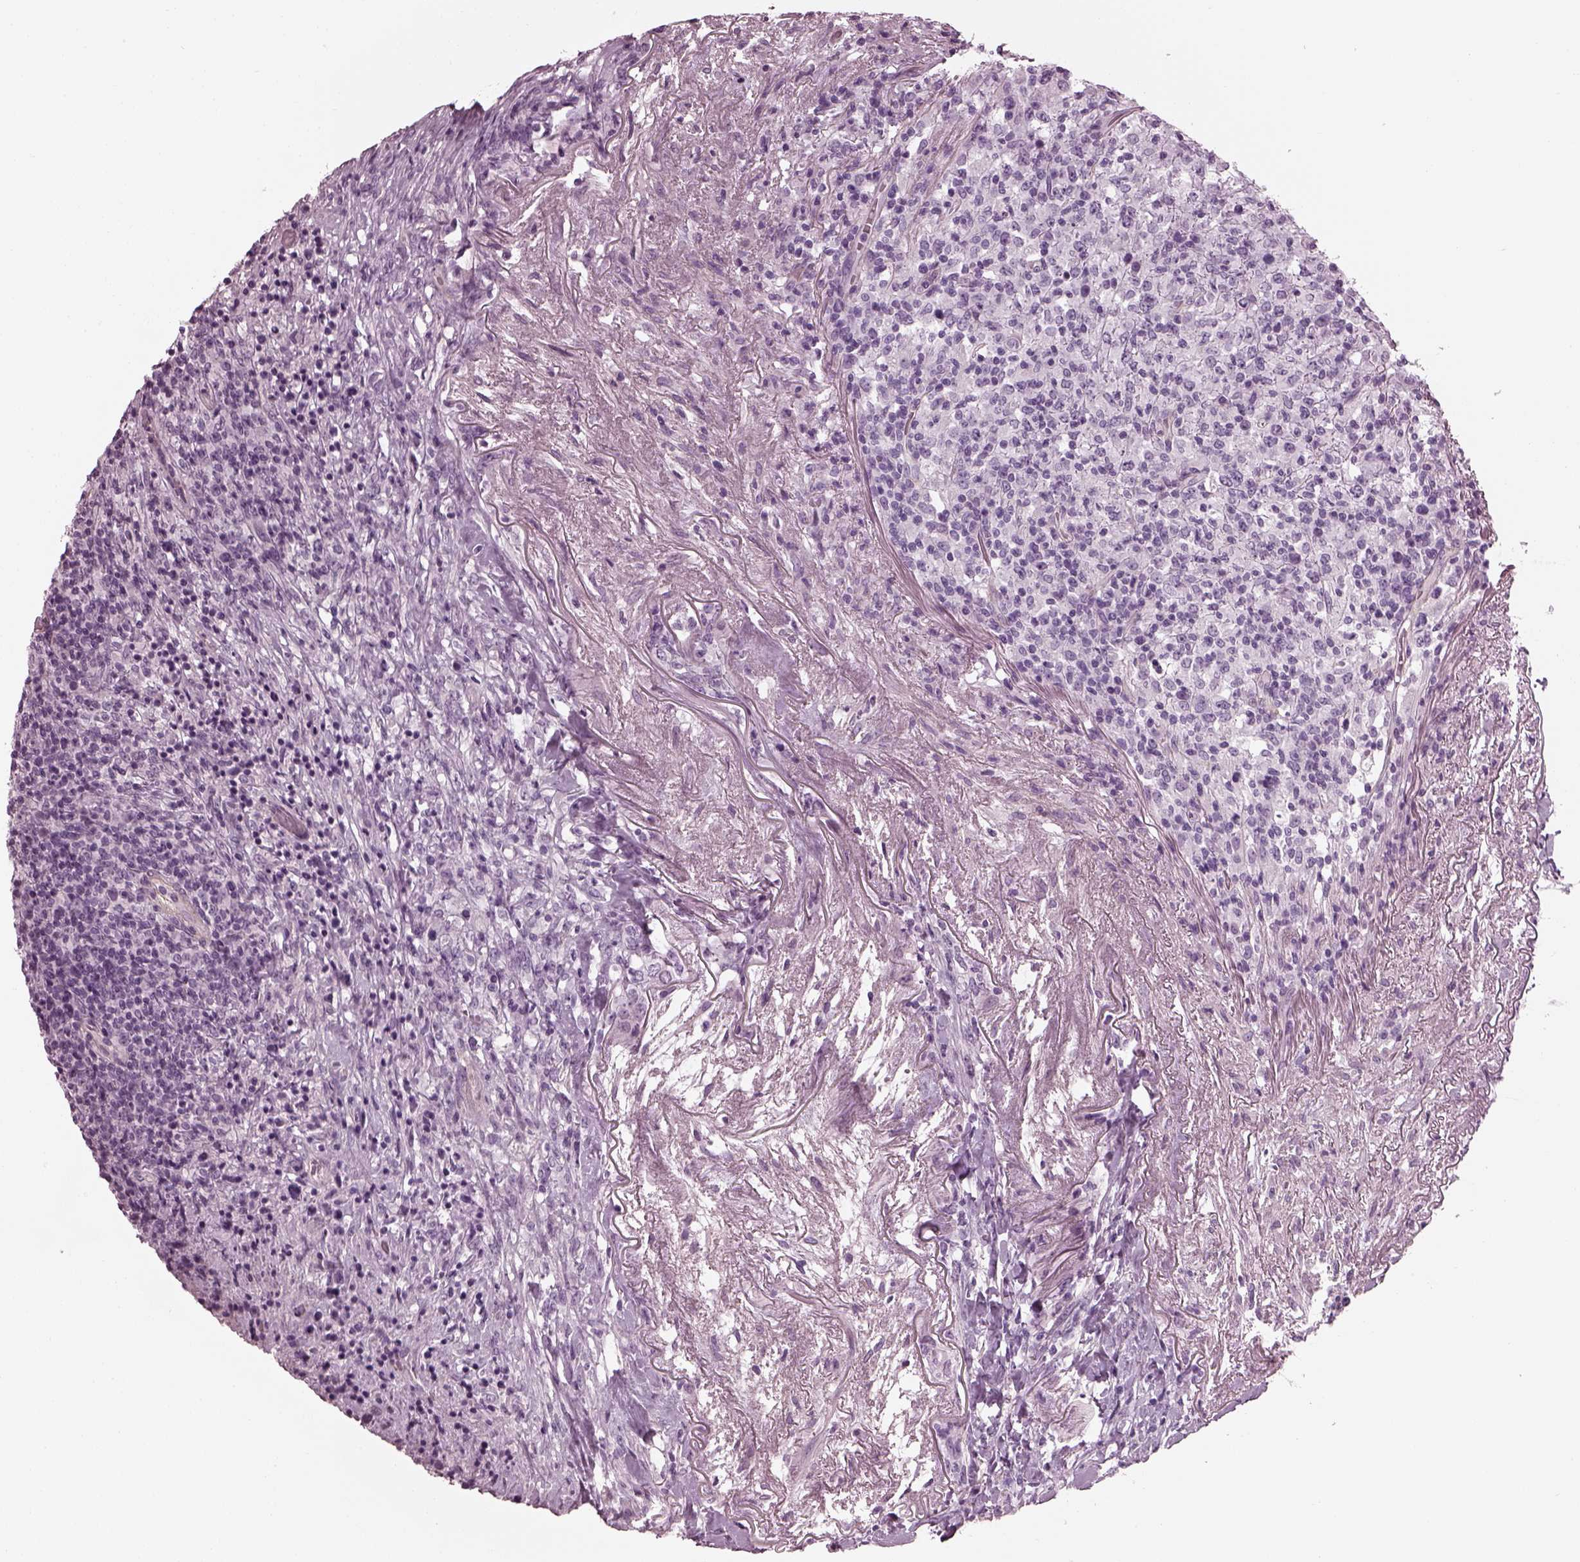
{"staining": {"intensity": "negative", "quantity": "none", "location": "none"}, "tissue": "lymphoma", "cell_type": "Tumor cells", "image_type": "cancer", "snomed": [{"axis": "morphology", "description": "Malignant lymphoma, non-Hodgkin's type, High grade"}, {"axis": "topography", "description": "Lung"}], "caption": "A micrograph of human lymphoma is negative for staining in tumor cells.", "gene": "BFSP1", "patient": {"sex": "male", "age": 79}}